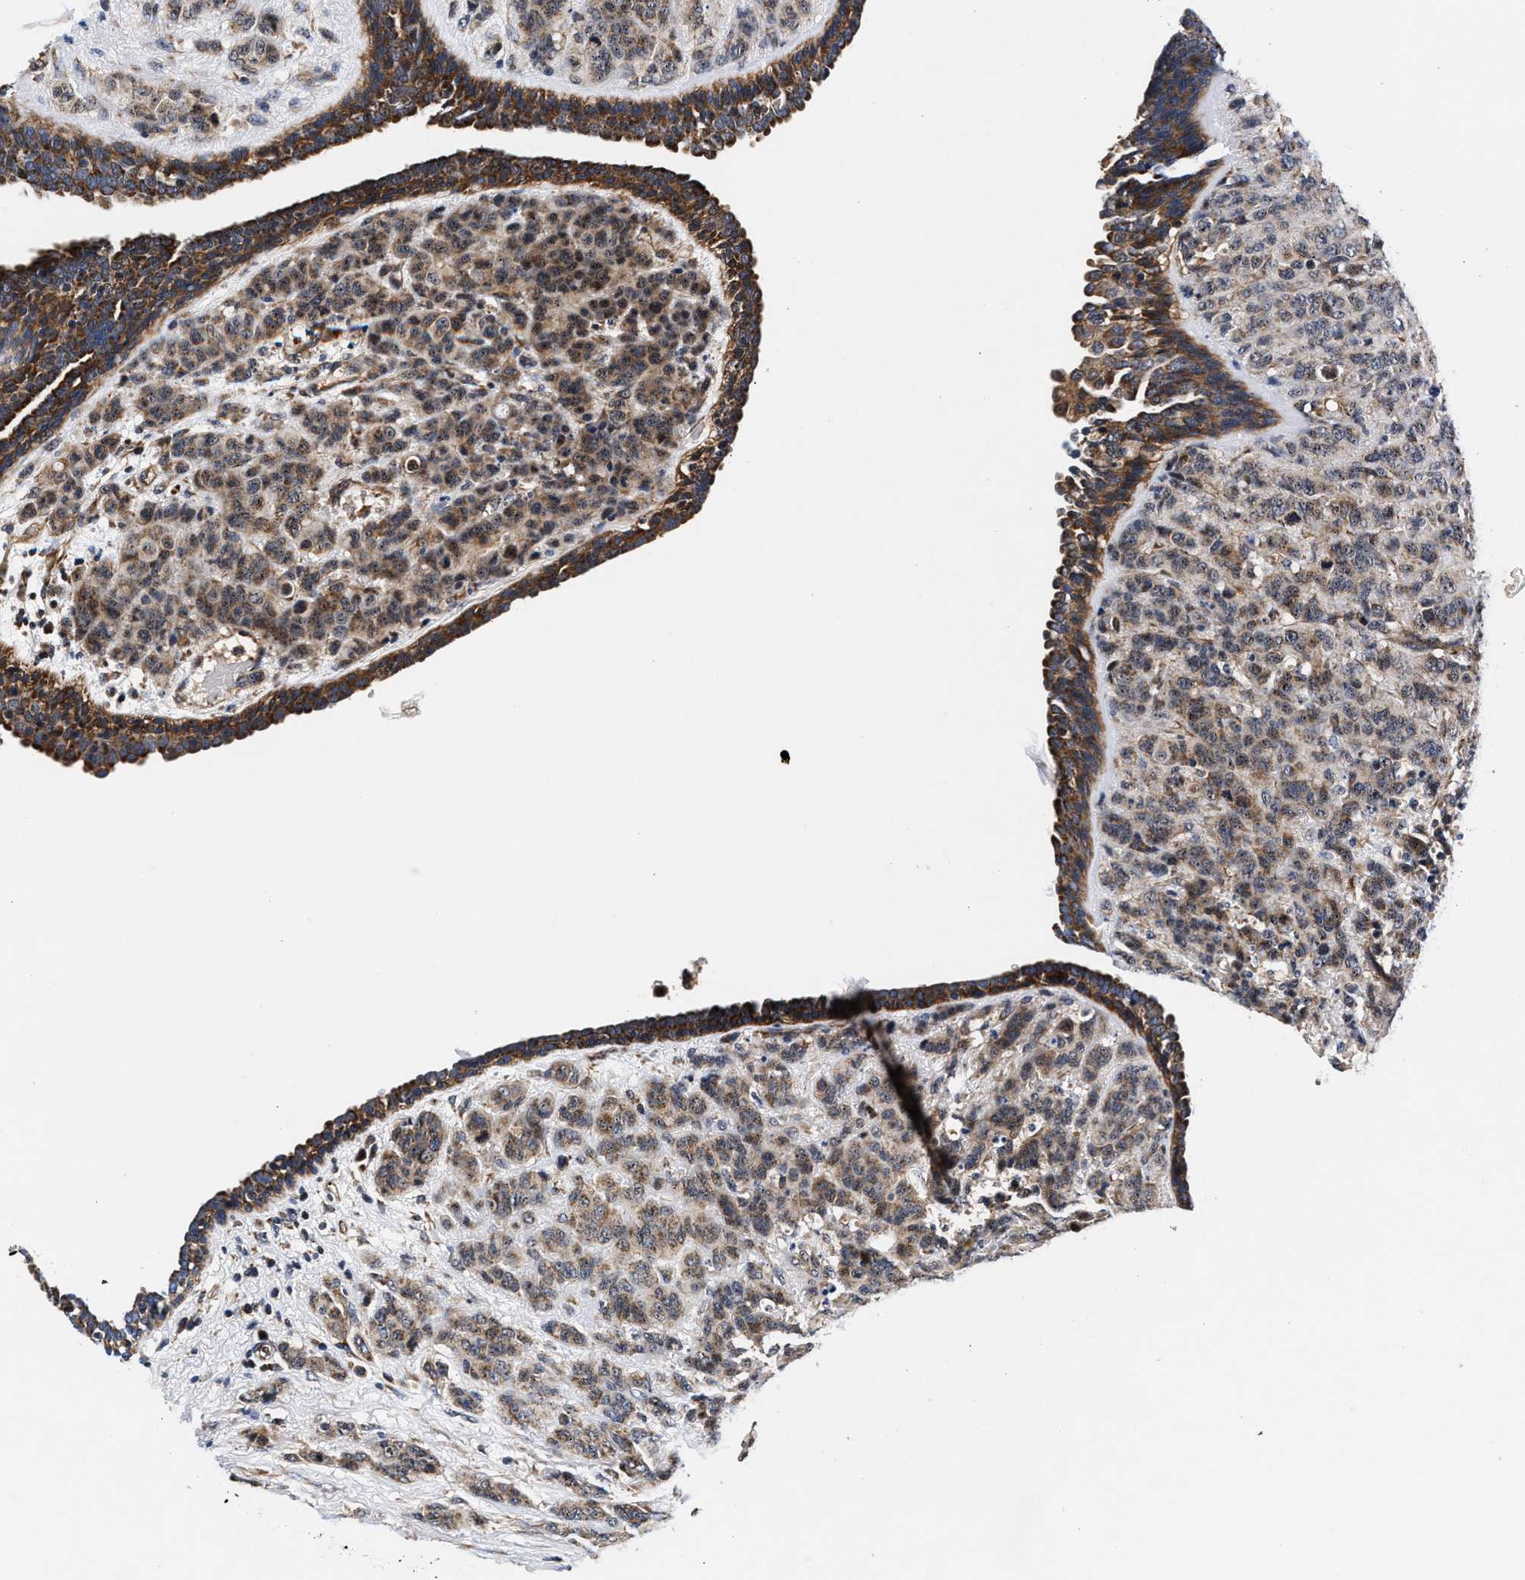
{"staining": {"intensity": "weak", "quantity": ">75%", "location": "cytoplasmic/membranous,nuclear"}, "tissue": "breast cancer", "cell_type": "Tumor cells", "image_type": "cancer", "snomed": [{"axis": "morphology", "description": "Duct carcinoma"}, {"axis": "topography", "description": "Breast"}], "caption": "Immunohistochemical staining of infiltrating ductal carcinoma (breast) exhibits low levels of weak cytoplasmic/membranous and nuclear expression in approximately >75% of tumor cells.", "gene": "SGK1", "patient": {"sex": "female", "age": 40}}